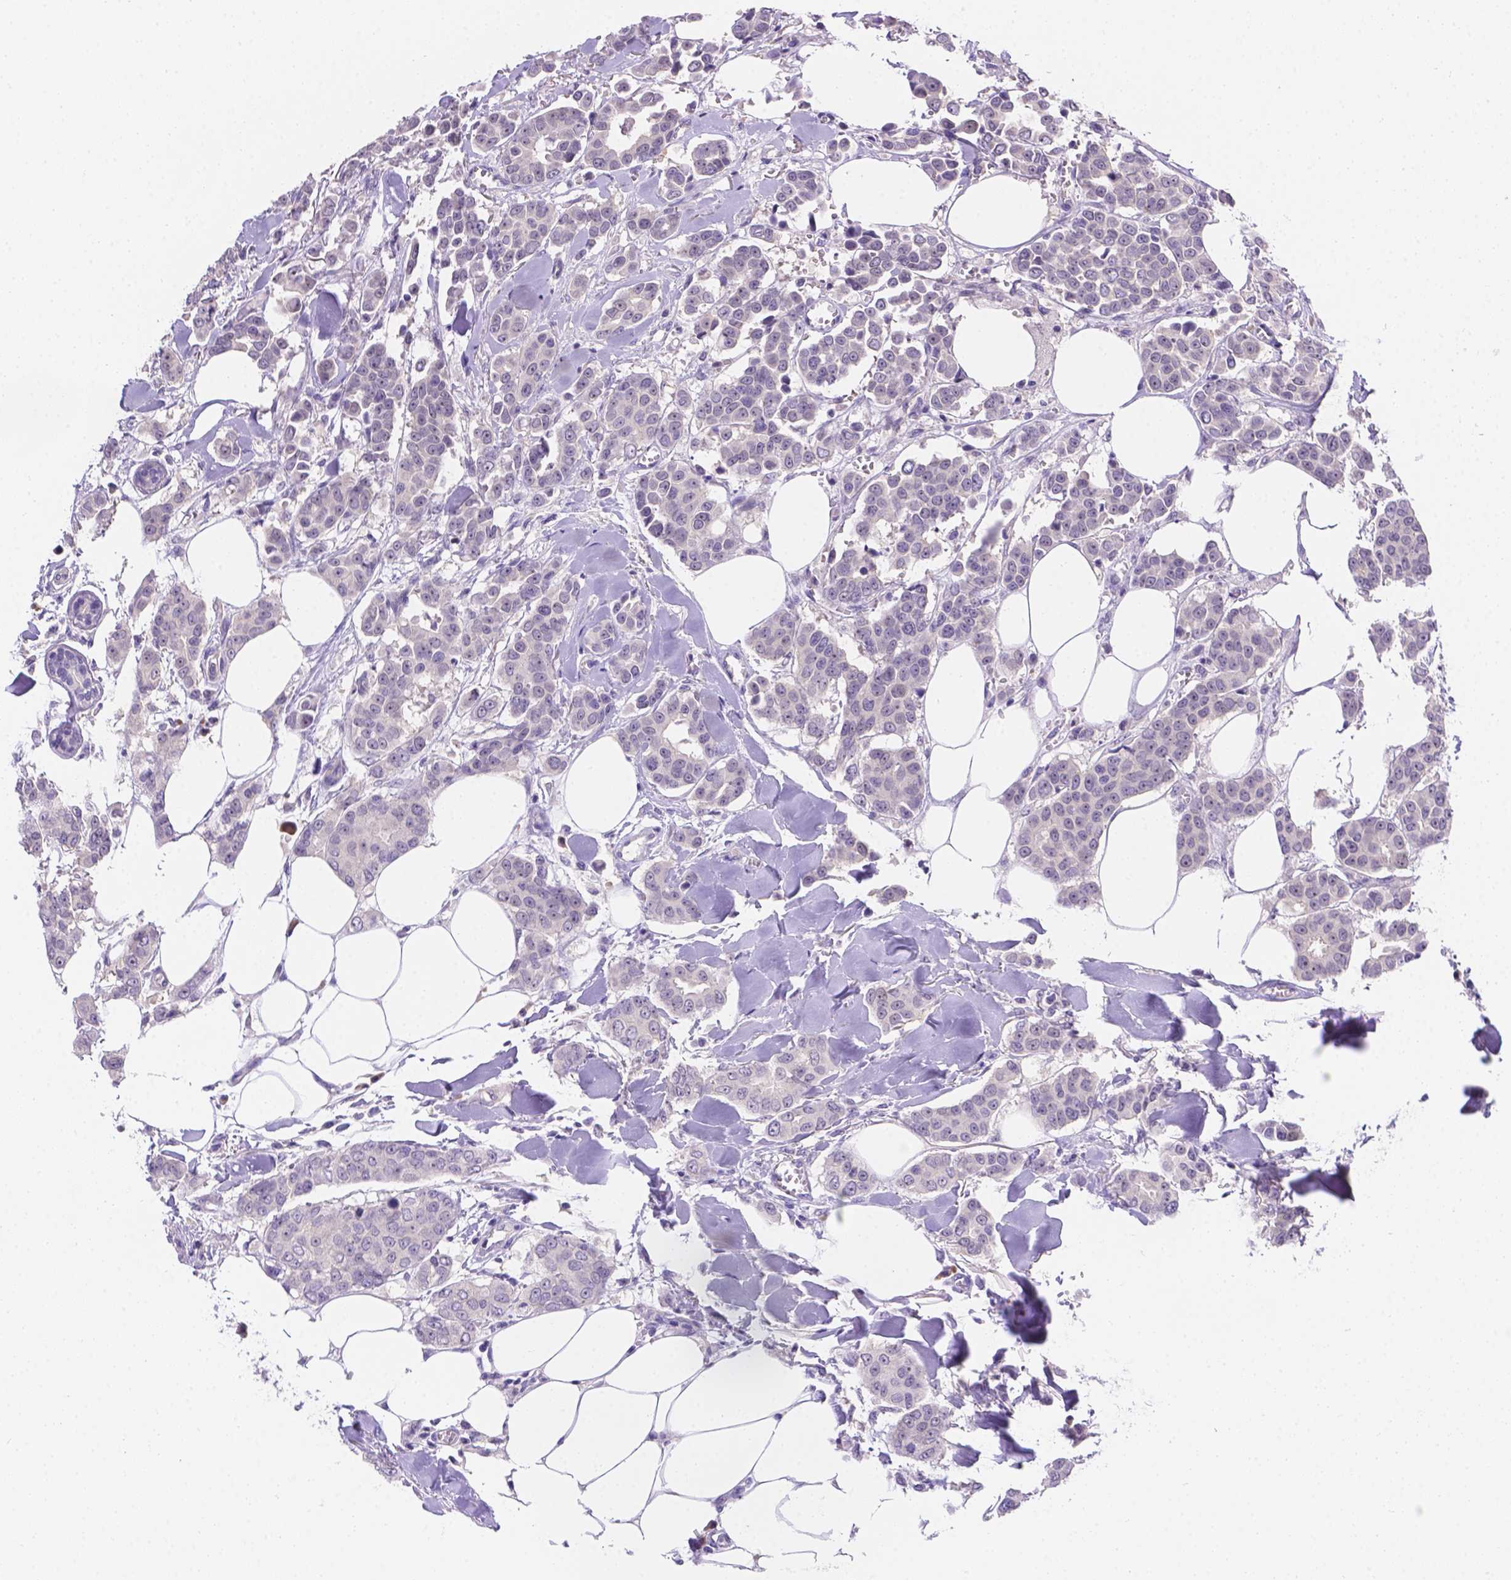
{"staining": {"intensity": "negative", "quantity": "none", "location": "none"}, "tissue": "breast cancer", "cell_type": "Tumor cells", "image_type": "cancer", "snomed": [{"axis": "morphology", "description": "Duct carcinoma"}, {"axis": "topography", "description": "Breast"}], "caption": "Immunohistochemistry (IHC) of human invasive ductal carcinoma (breast) shows no staining in tumor cells.", "gene": "CD96", "patient": {"sex": "female", "age": 94}}